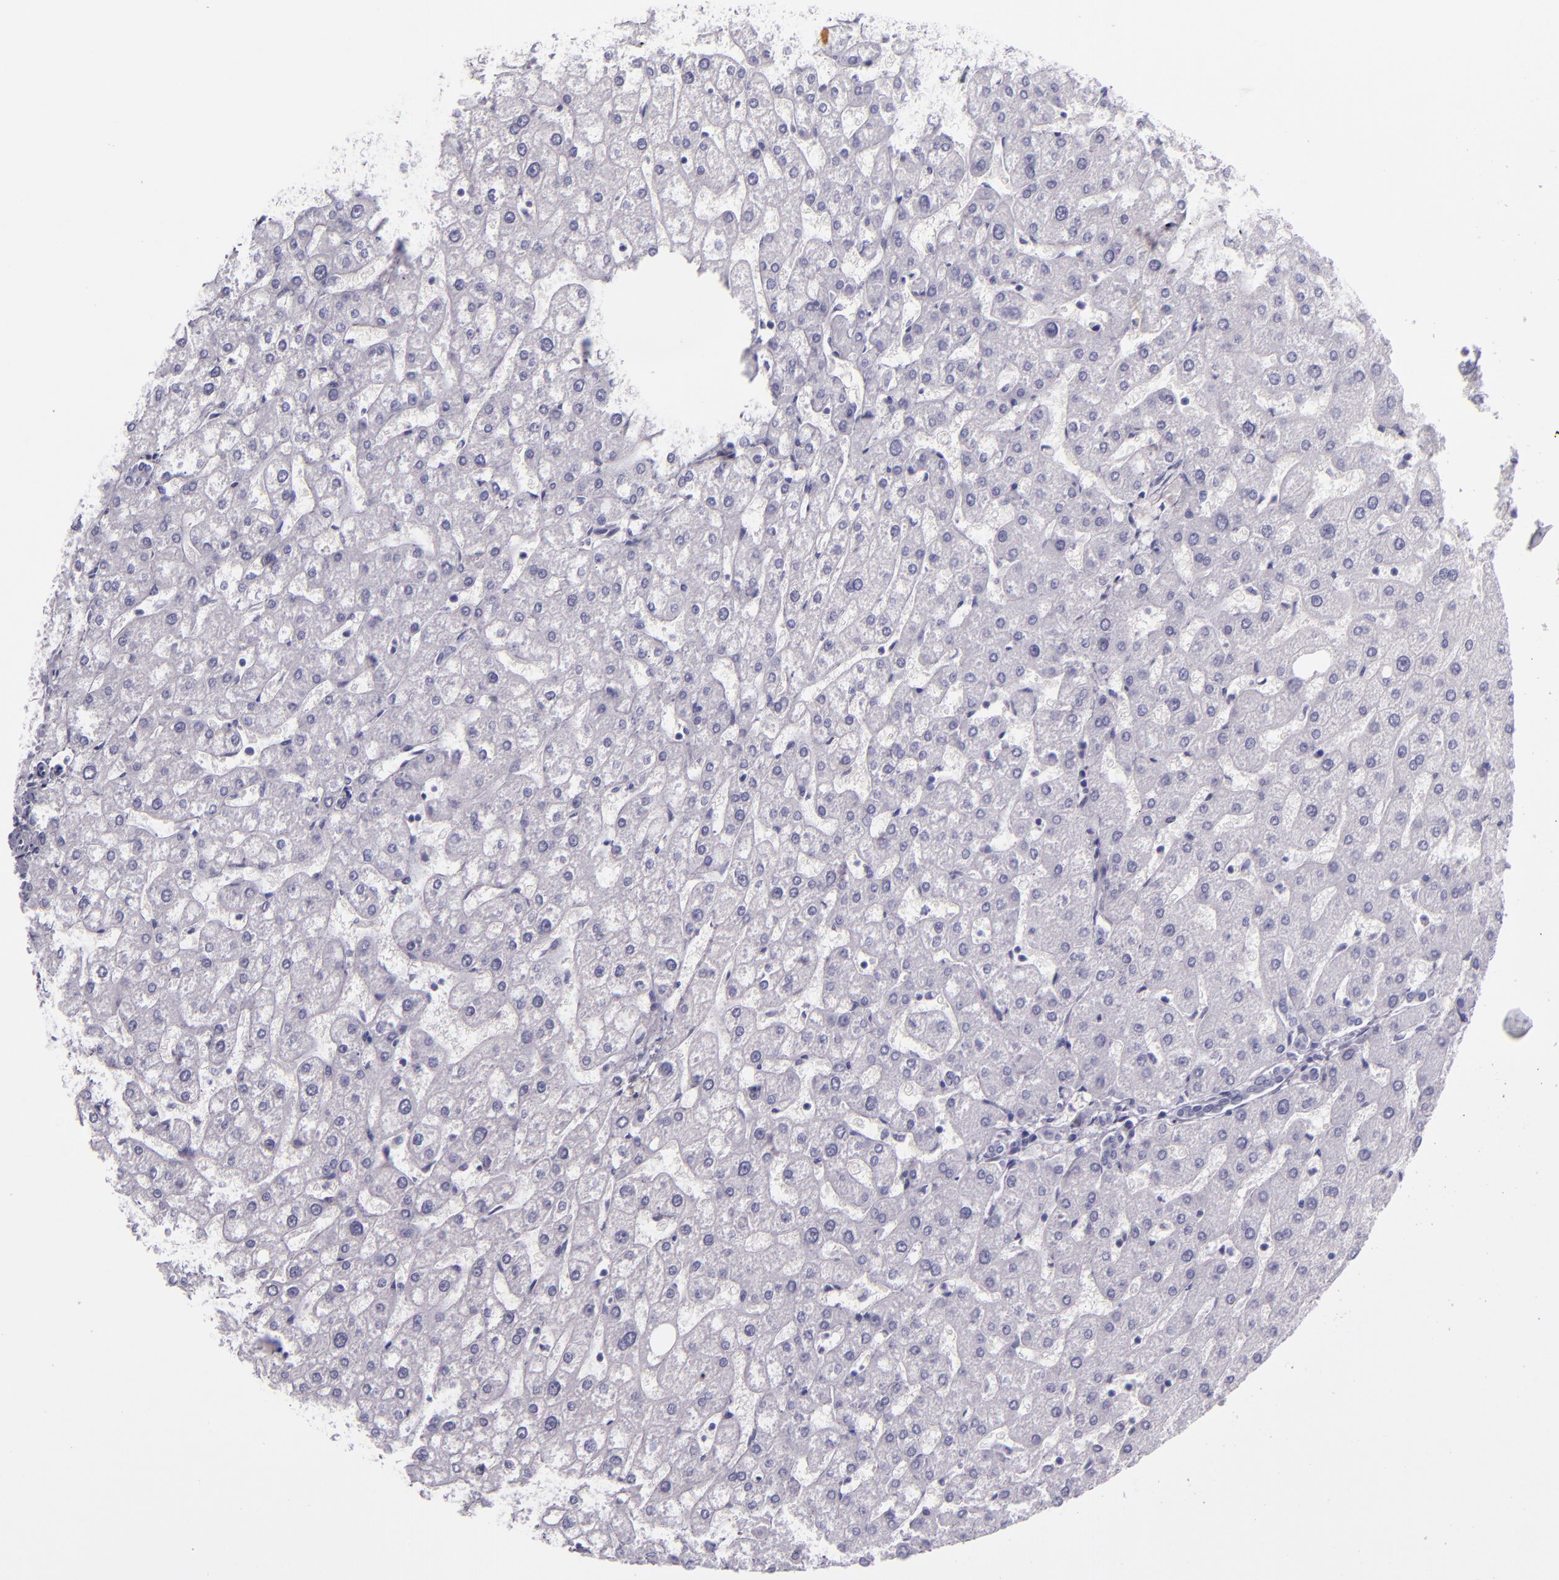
{"staining": {"intensity": "negative", "quantity": "none", "location": "none"}, "tissue": "liver", "cell_type": "Cholangiocytes", "image_type": "normal", "snomed": [{"axis": "morphology", "description": "Normal tissue, NOS"}, {"axis": "topography", "description": "Liver"}], "caption": "Cholangiocytes show no significant protein expression in normal liver. (DAB immunohistochemistry (IHC) with hematoxylin counter stain).", "gene": "CR2", "patient": {"sex": "male", "age": 67}}